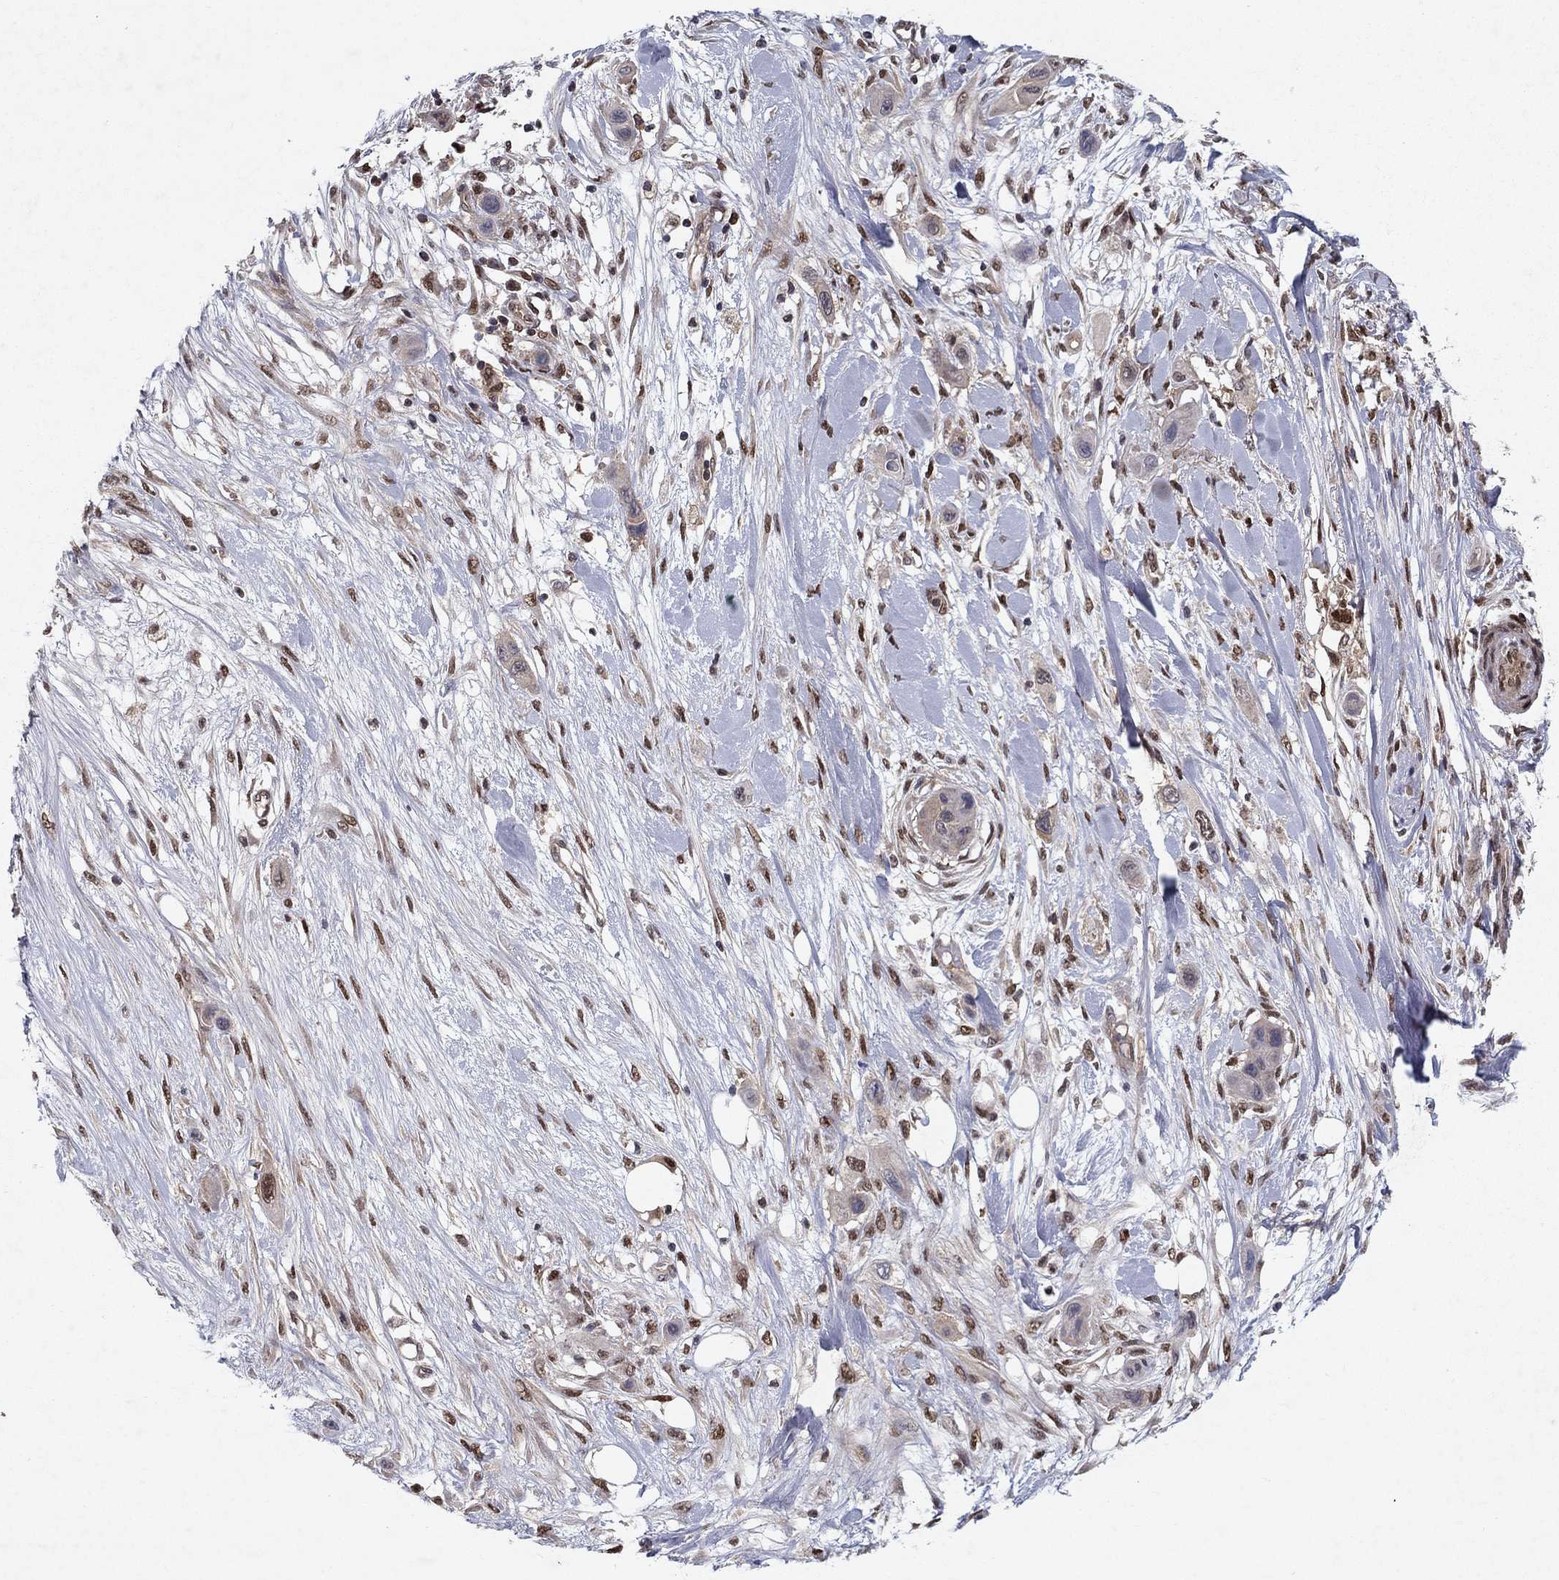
{"staining": {"intensity": "moderate", "quantity": "<25%", "location": "cytoplasmic/membranous"}, "tissue": "skin cancer", "cell_type": "Tumor cells", "image_type": "cancer", "snomed": [{"axis": "morphology", "description": "Squamous cell carcinoma, NOS"}, {"axis": "topography", "description": "Skin"}], "caption": "Approximately <25% of tumor cells in squamous cell carcinoma (skin) demonstrate moderate cytoplasmic/membranous protein positivity as visualized by brown immunohistochemical staining.", "gene": "CRTC1", "patient": {"sex": "male", "age": 79}}